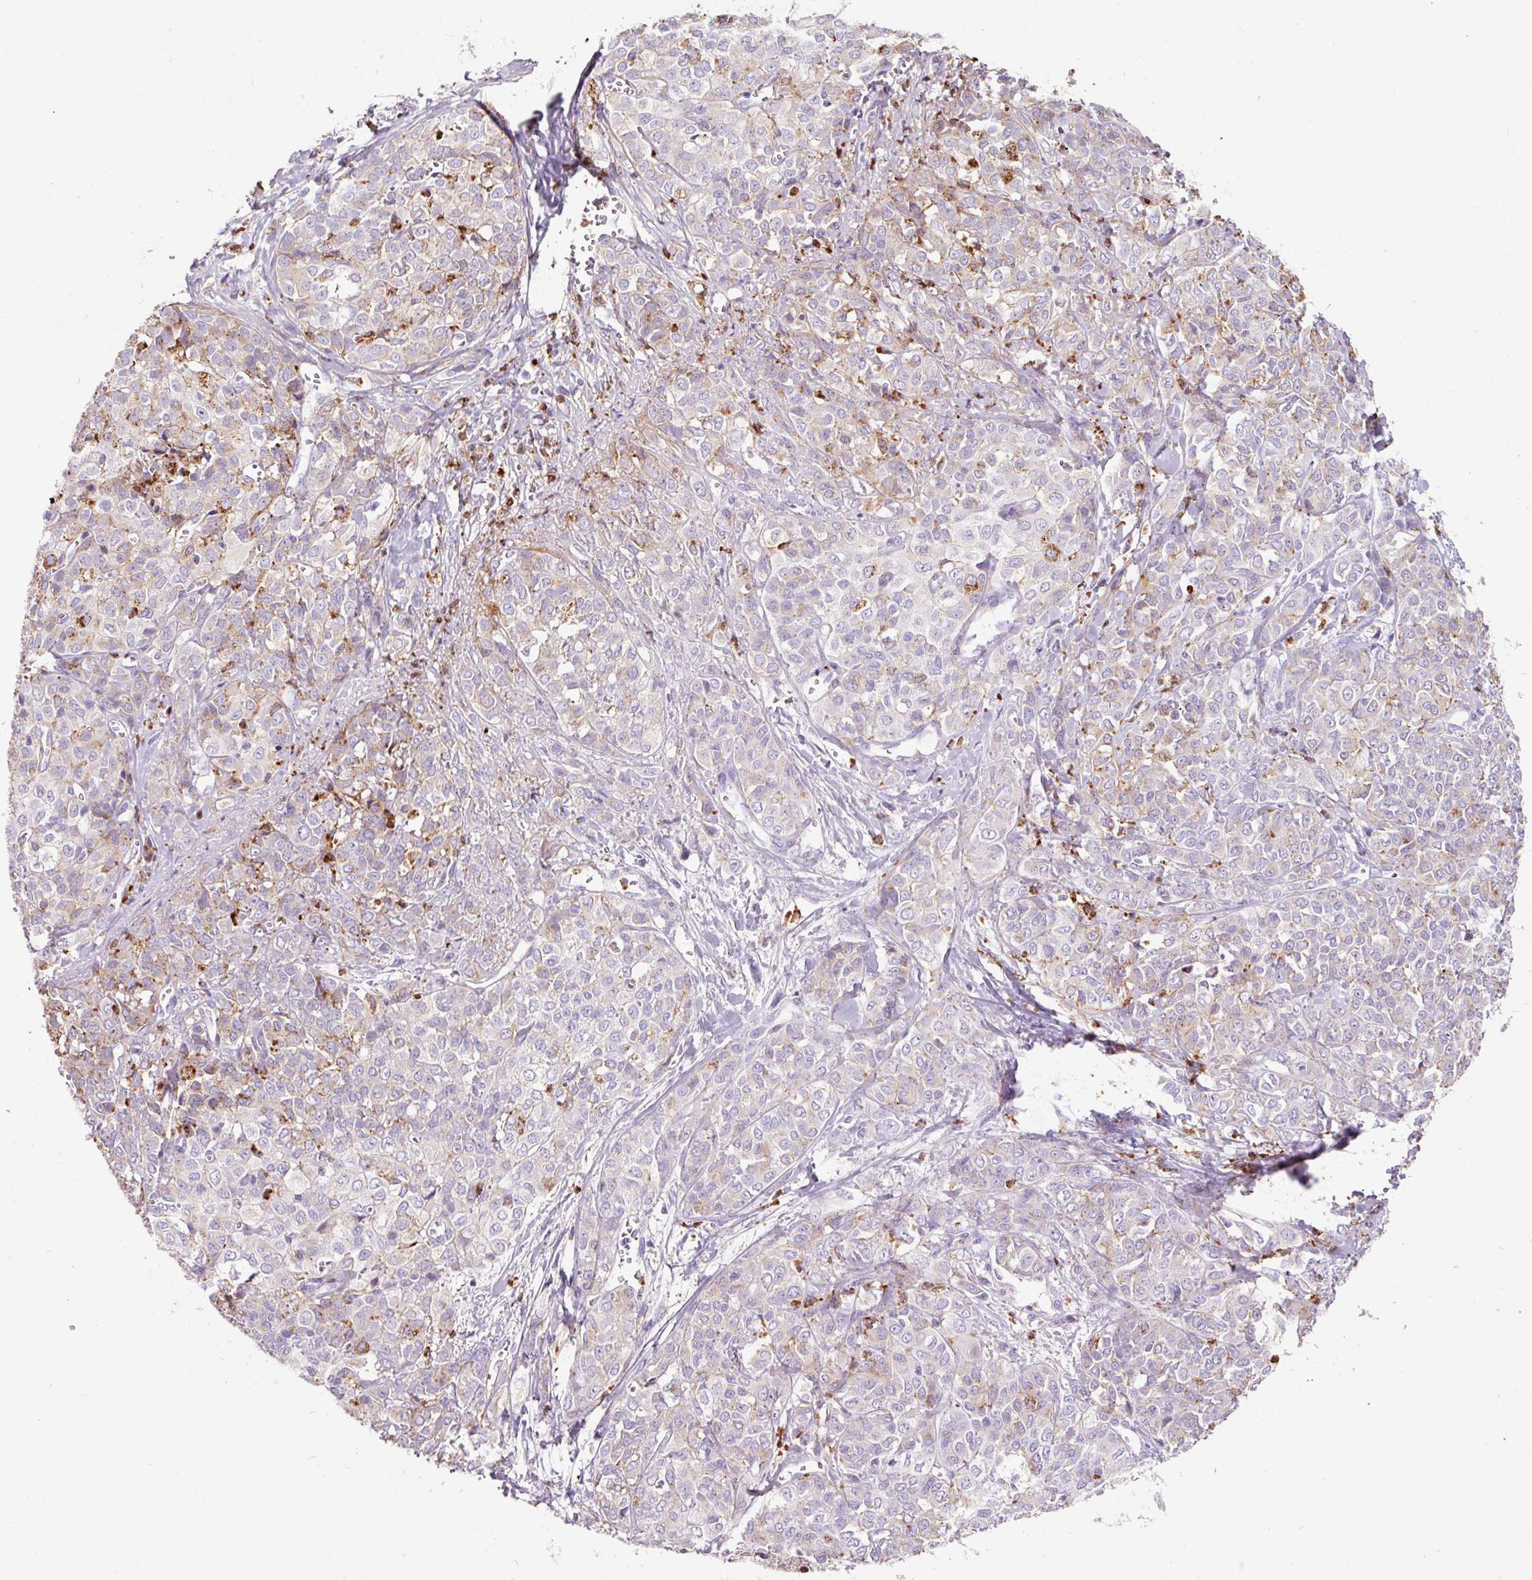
{"staining": {"intensity": "weak", "quantity": "25%-75%", "location": "cytoplasmic/membranous"}, "tissue": "liver cancer", "cell_type": "Tumor cells", "image_type": "cancer", "snomed": [{"axis": "morphology", "description": "Cholangiocarcinoma"}, {"axis": "topography", "description": "Liver"}], "caption": "Immunohistochemical staining of liver cancer exhibits low levels of weak cytoplasmic/membranous positivity in approximately 25%-75% of tumor cells.", "gene": "TMC8", "patient": {"sex": "female", "age": 77}}